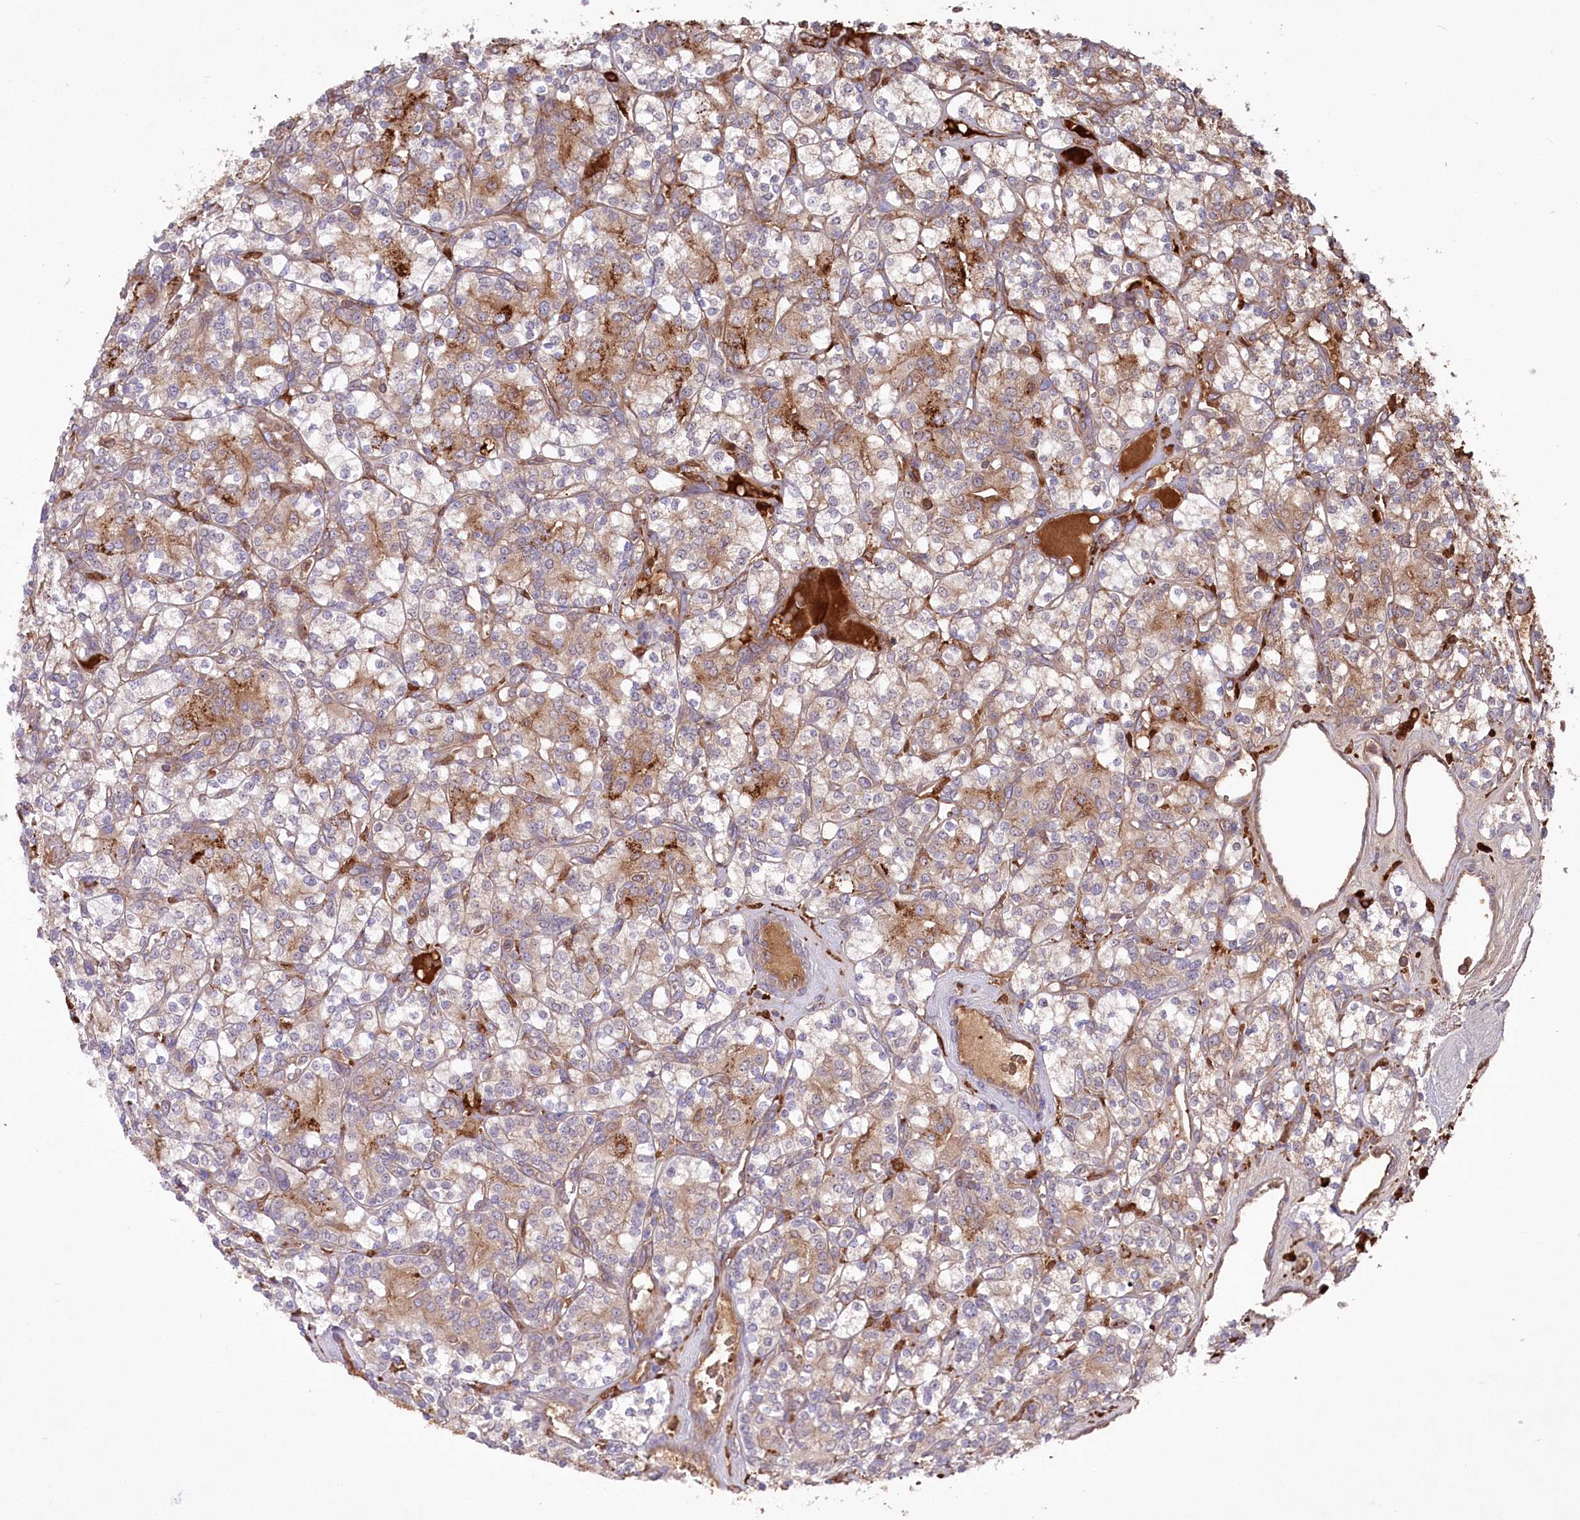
{"staining": {"intensity": "moderate", "quantity": "25%-75%", "location": "cytoplasmic/membranous"}, "tissue": "renal cancer", "cell_type": "Tumor cells", "image_type": "cancer", "snomed": [{"axis": "morphology", "description": "Adenocarcinoma, NOS"}, {"axis": "topography", "description": "Kidney"}], "caption": "Tumor cells show moderate cytoplasmic/membranous staining in approximately 25%-75% of cells in adenocarcinoma (renal). (Stains: DAB in brown, nuclei in blue, Microscopy: brightfield microscopy at high magnification).", "gene": "PPP1R21", "patient": {"sex": "male", "age": 77}}